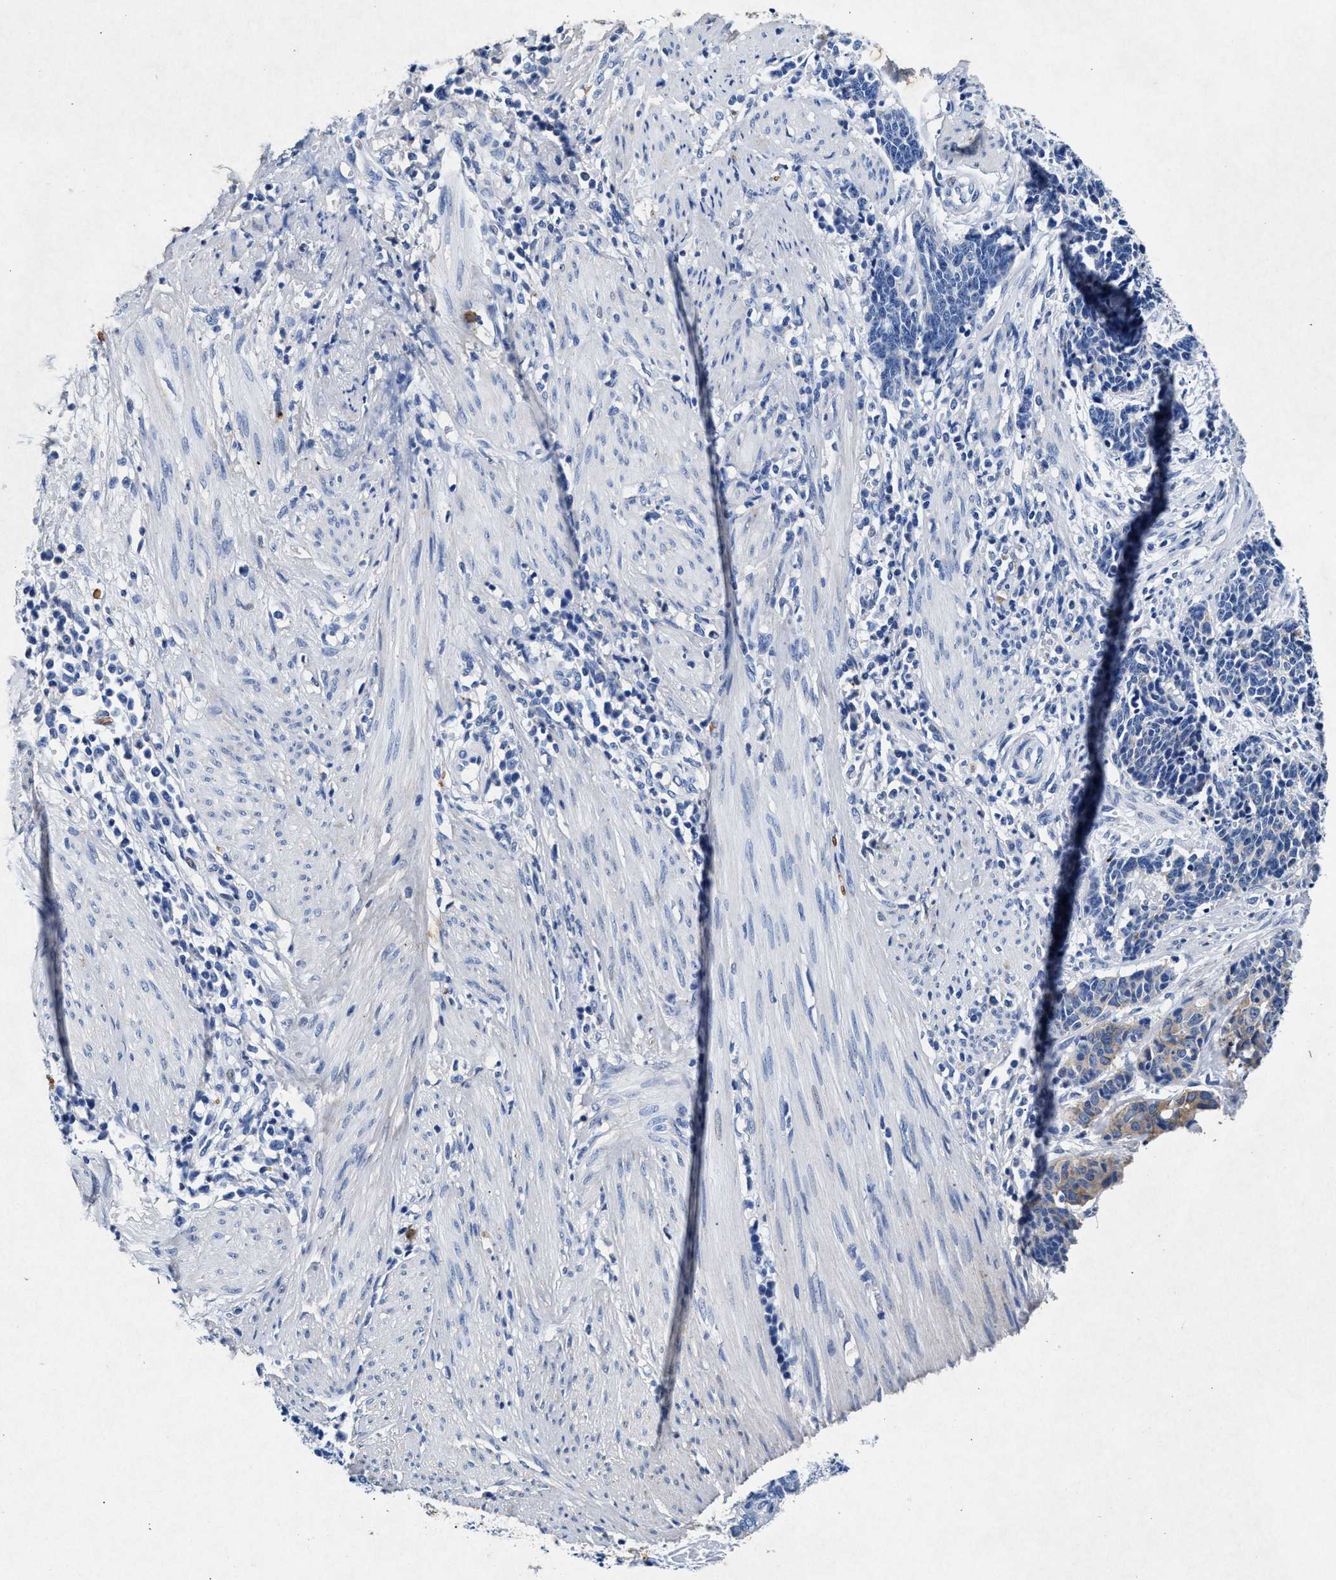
{"staining": {"intensity": "negative", "quantity": "none", "location": "none"}, "tissue": "cervical cancer", "cell_type": "Tumor cells", "image_type": "cancer", "snomed": [{"axis": "morphology", "description": "Squamous cell carcinoma, NOS"}, {"axis": "topography", "description": "Cervix"}], "caption": "Immunohistochemistry (IHC) histopathology image of neoplastic tissue: human cervical squamous cell carcinoma stained with DAB reveals no significant protein expression in tumor cells.", "gene": "MAP6", "patient": {"sex": "female", "age": 35}}